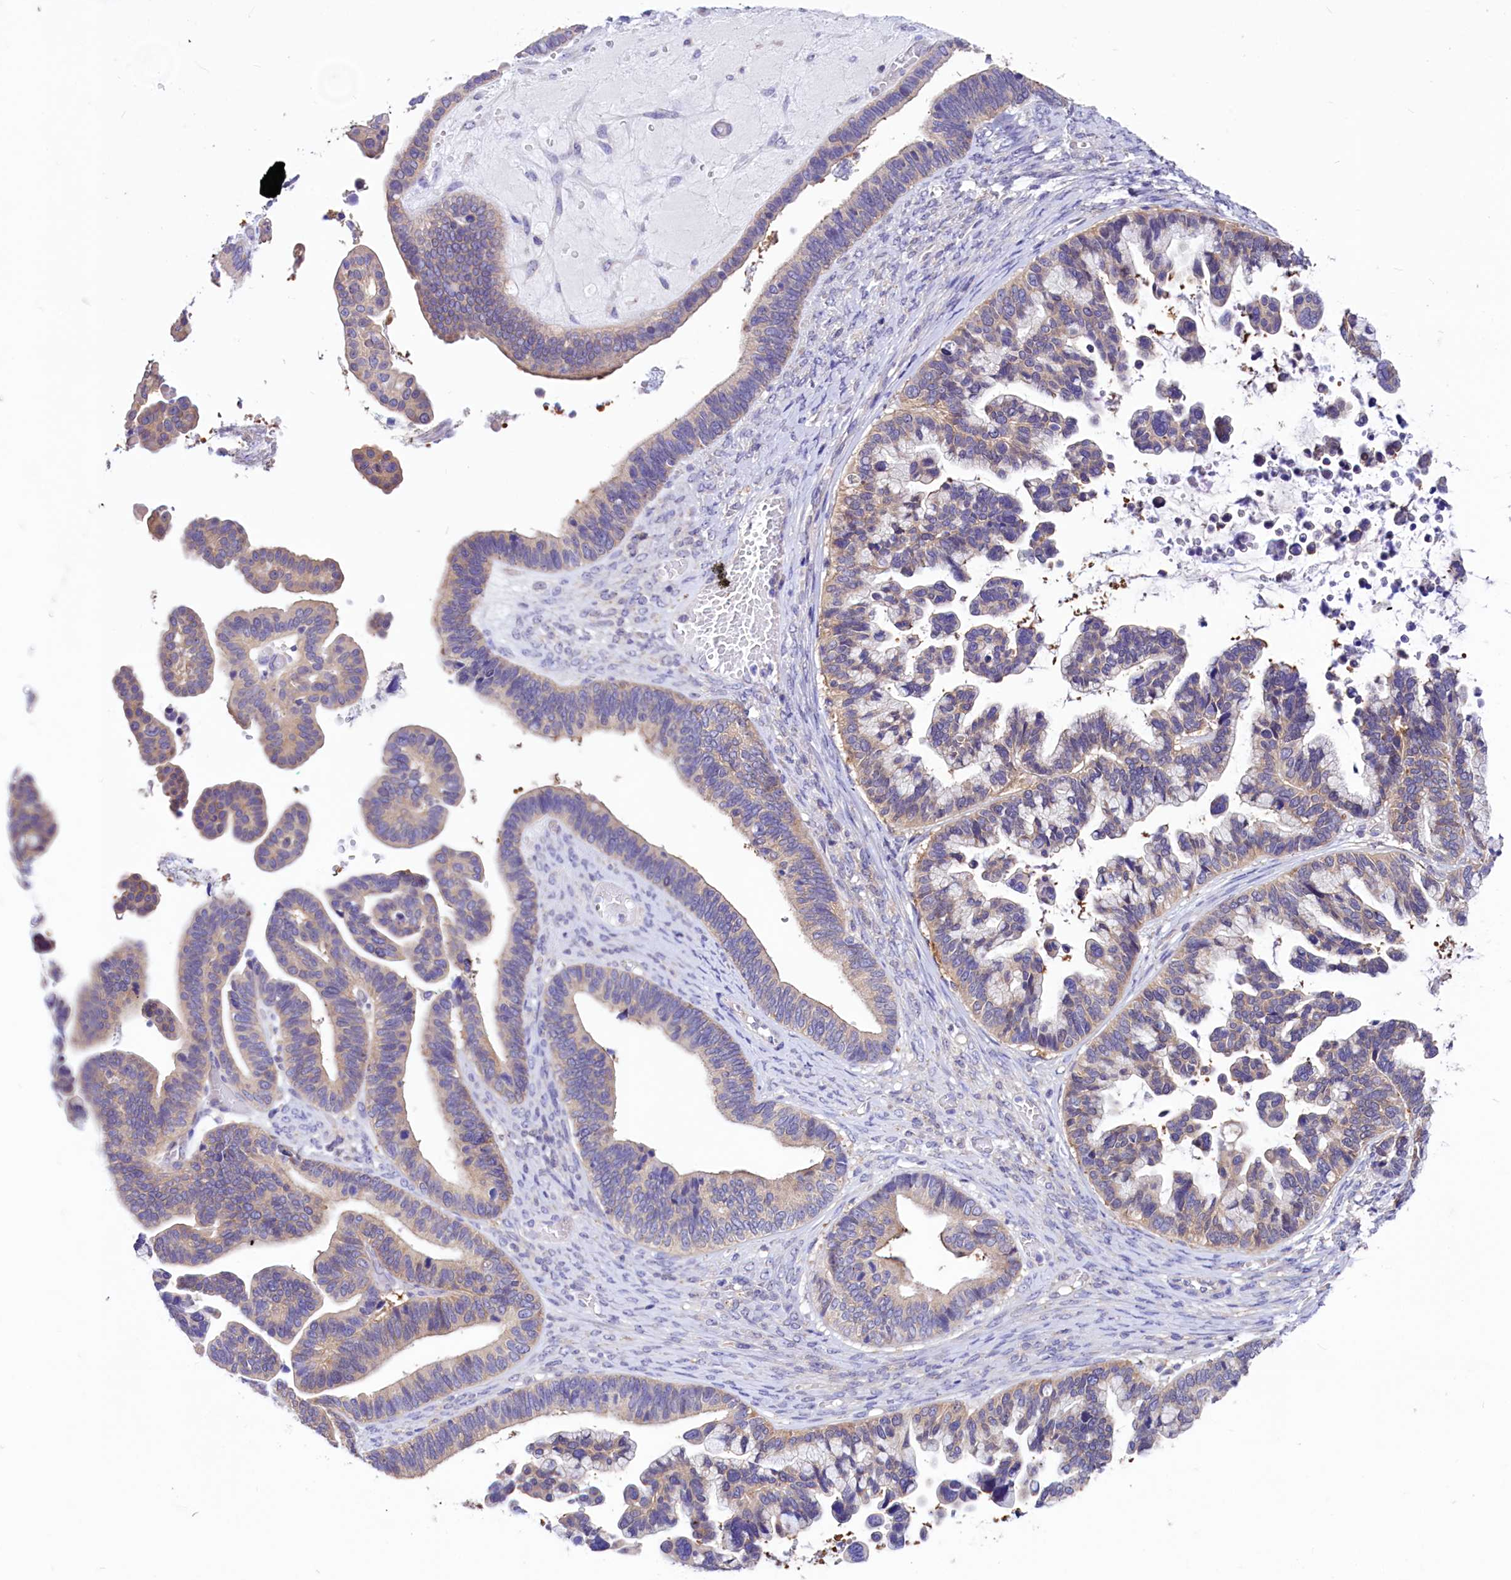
{"staining": {"intensity": "weak", "quantity": "<25%", "location": "cytoplasmic/membranous"}, "tissue": "ovarian cancer", "cell_type": "Tumor cells", "image_type": "cancer", "snomed": [{"axis": "morphology", "description": "Cystadenocarcinoma, serous, NOS"}, {"axis": "topography", "description": "Ovary"}], "caption": "A high-resolution histopathology image shows immunohistochemistry staining of ovarian serous cystadenocarcinoma, which demonstrates no significant positivity in tumor cells.", "gene": "ABHD5", "patient": {"sex": "female", "age": 56}}